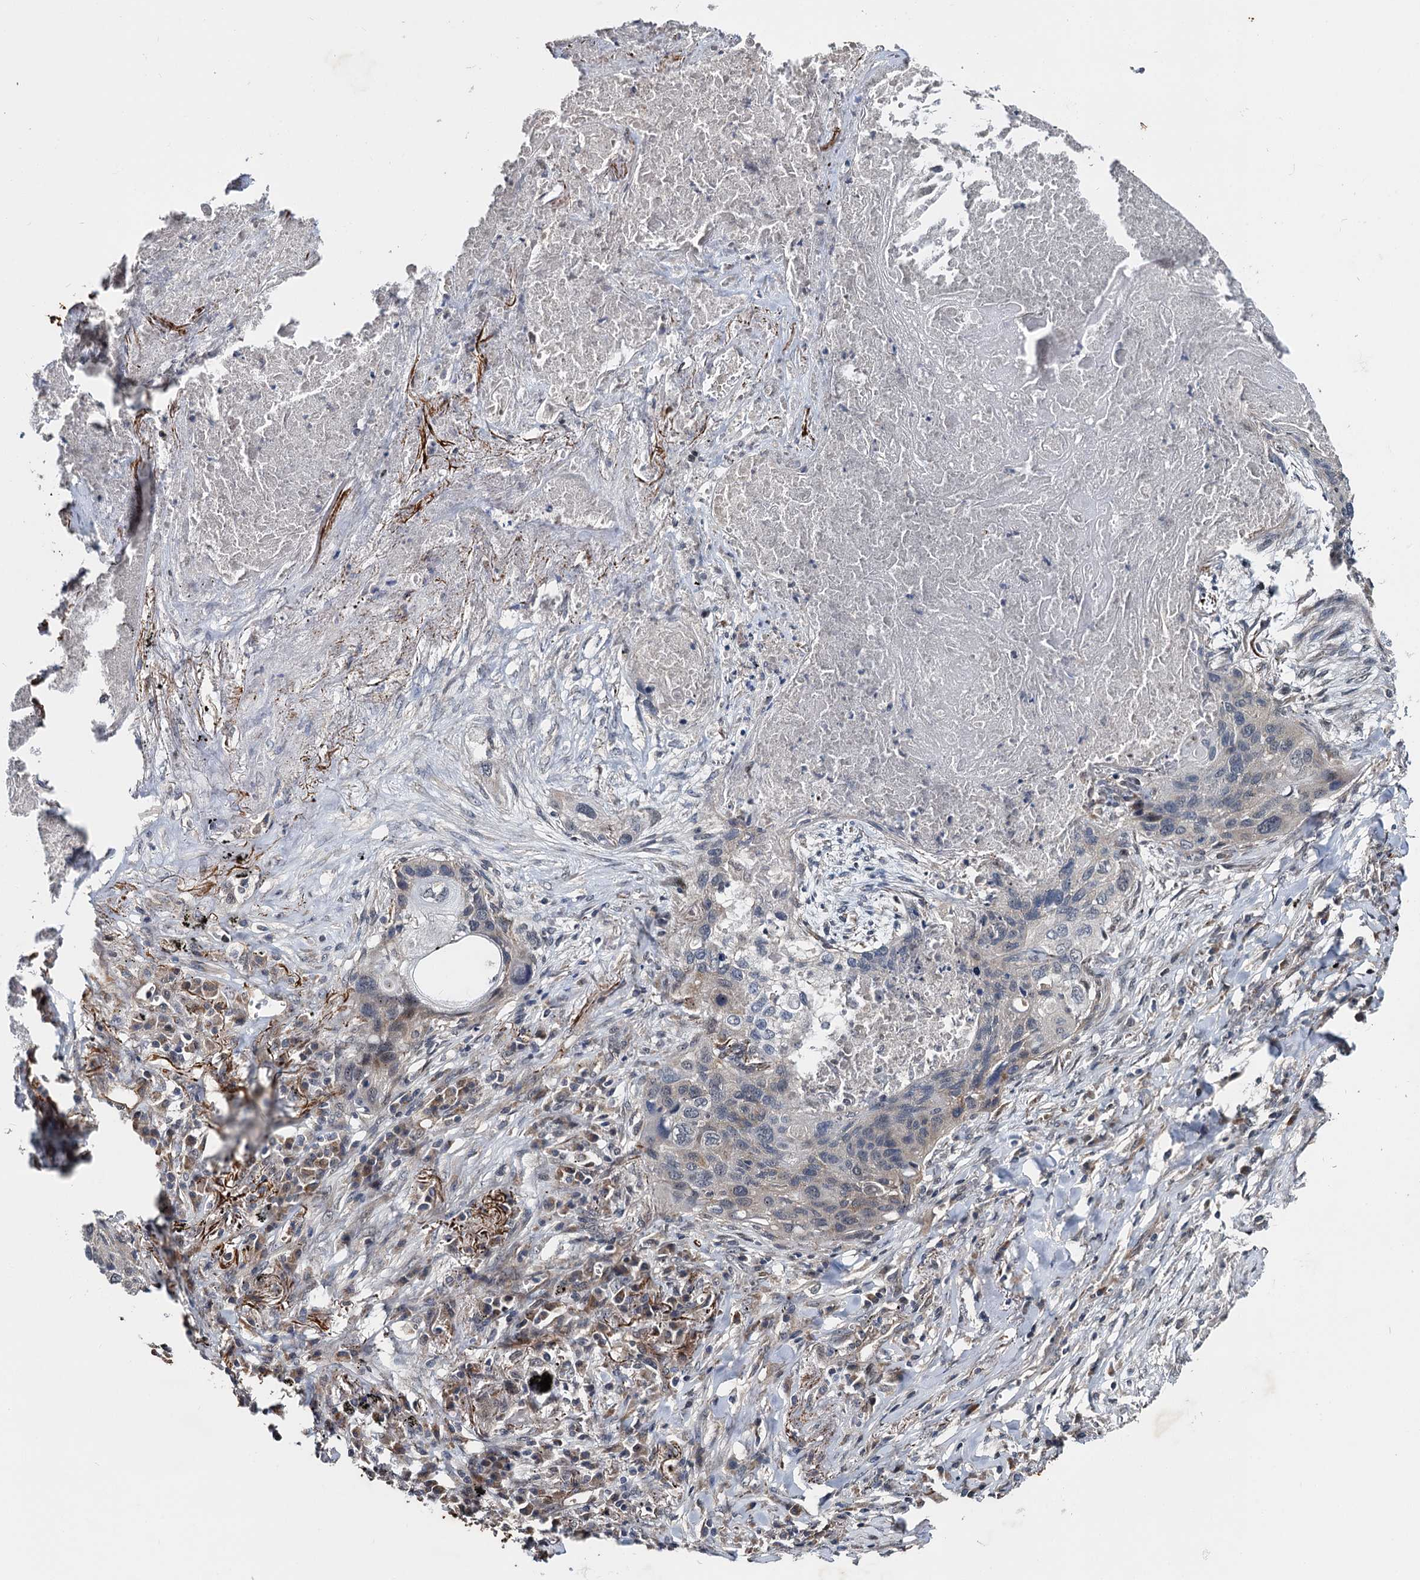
{"staining": {"intensity": "negative", "quantity": "none", "location": "none"}, "tissue": "lung cancer", "cell_type": "Tumor cells", "image_type": "cancer", "snomed": [{"axis": "morphology", "description": "Squamous cell carcinoma, NOS"}, {"axis": "topography", "description": "Lung"}], "caption": "Immunohistochemical staining of human squamous cell carcinoma (lung) exhibits no significant expression in tumor cells.", "gene": "ARHGAP42", "patient": {"sex": "female", "age": 63}}